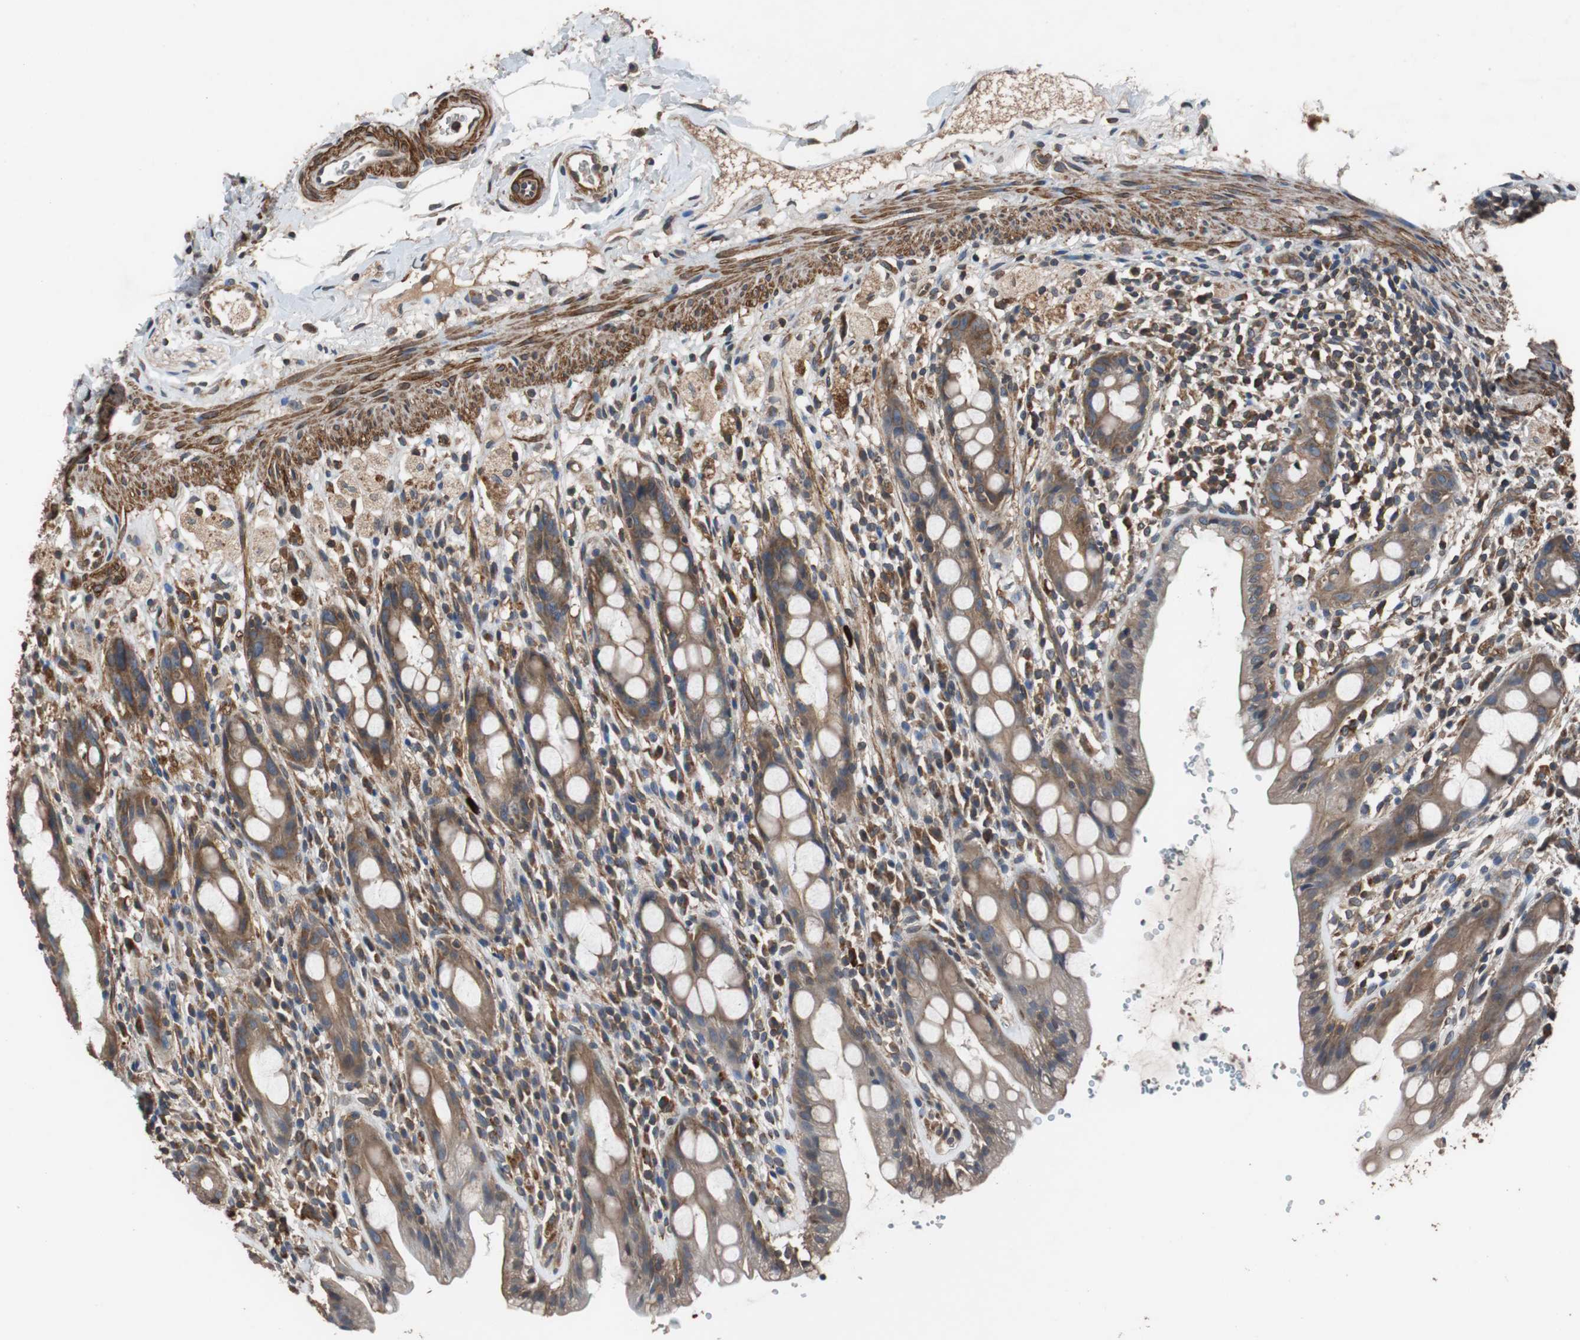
{"staining": {"intensity": "moderate", "quantity": ">75%", "location": "cytoplasmic/membranous"}, "tissue": "rectum", "cell_type": "Glandular cells", "image_type": "normal", "snomed": [{"axis": "morphology", "description": "Normal tissue, NOS"}, {"axis": "topography", "description": "Rectum"}], "caption": "Immunohistochemistry of unremarkable rectum reveals medium levels of moderate cytoplasmic/membranous positivity in approximately >75% of glandular cells. (Stains: DAB in brown, nuclei in blue, Microscopy: brightfield microscopy at high magnification).", "gene": "PITRM1", "patient": {"sex": "male", "age": 44}}